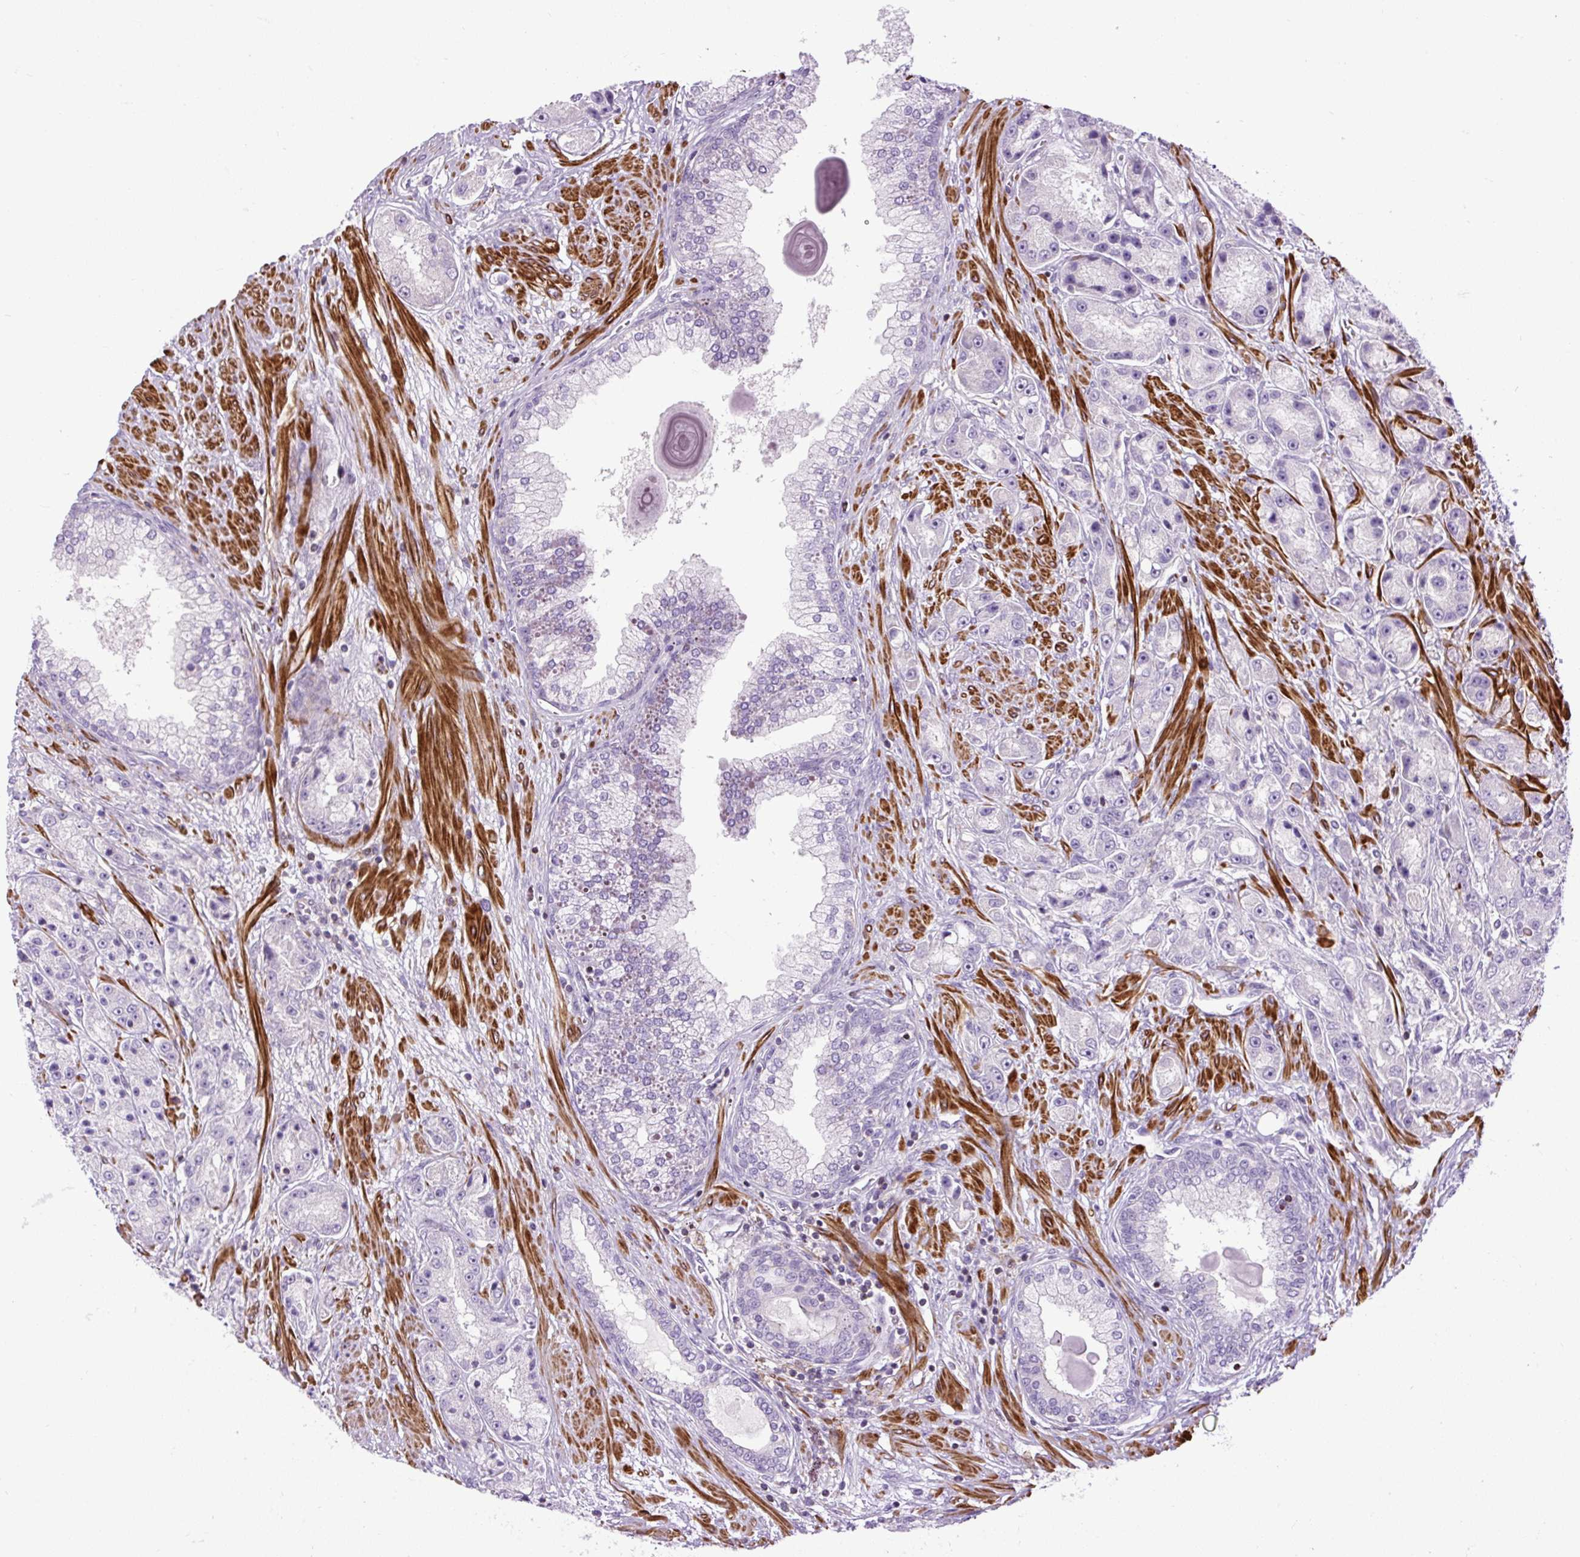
{"staining": {"intensity": "negative", "quantity": "none", "location": "none"}, "tissue": "prostate cancer", "cell_type": "Tumor cells", "image_type": "cancer", "snomed": [{"axis": "morphology", "description": "Adenocarcinoma, High grade"}, {"axis": "topography", "description": "Prostate"}], "caption": "A histopathology image of high-grade adenocarcinoma (prostate) stained for a protein displays no brown staining in tumor cells.", "gene": "ZNF197", "patient": {"sex": "male", "age": 67}}